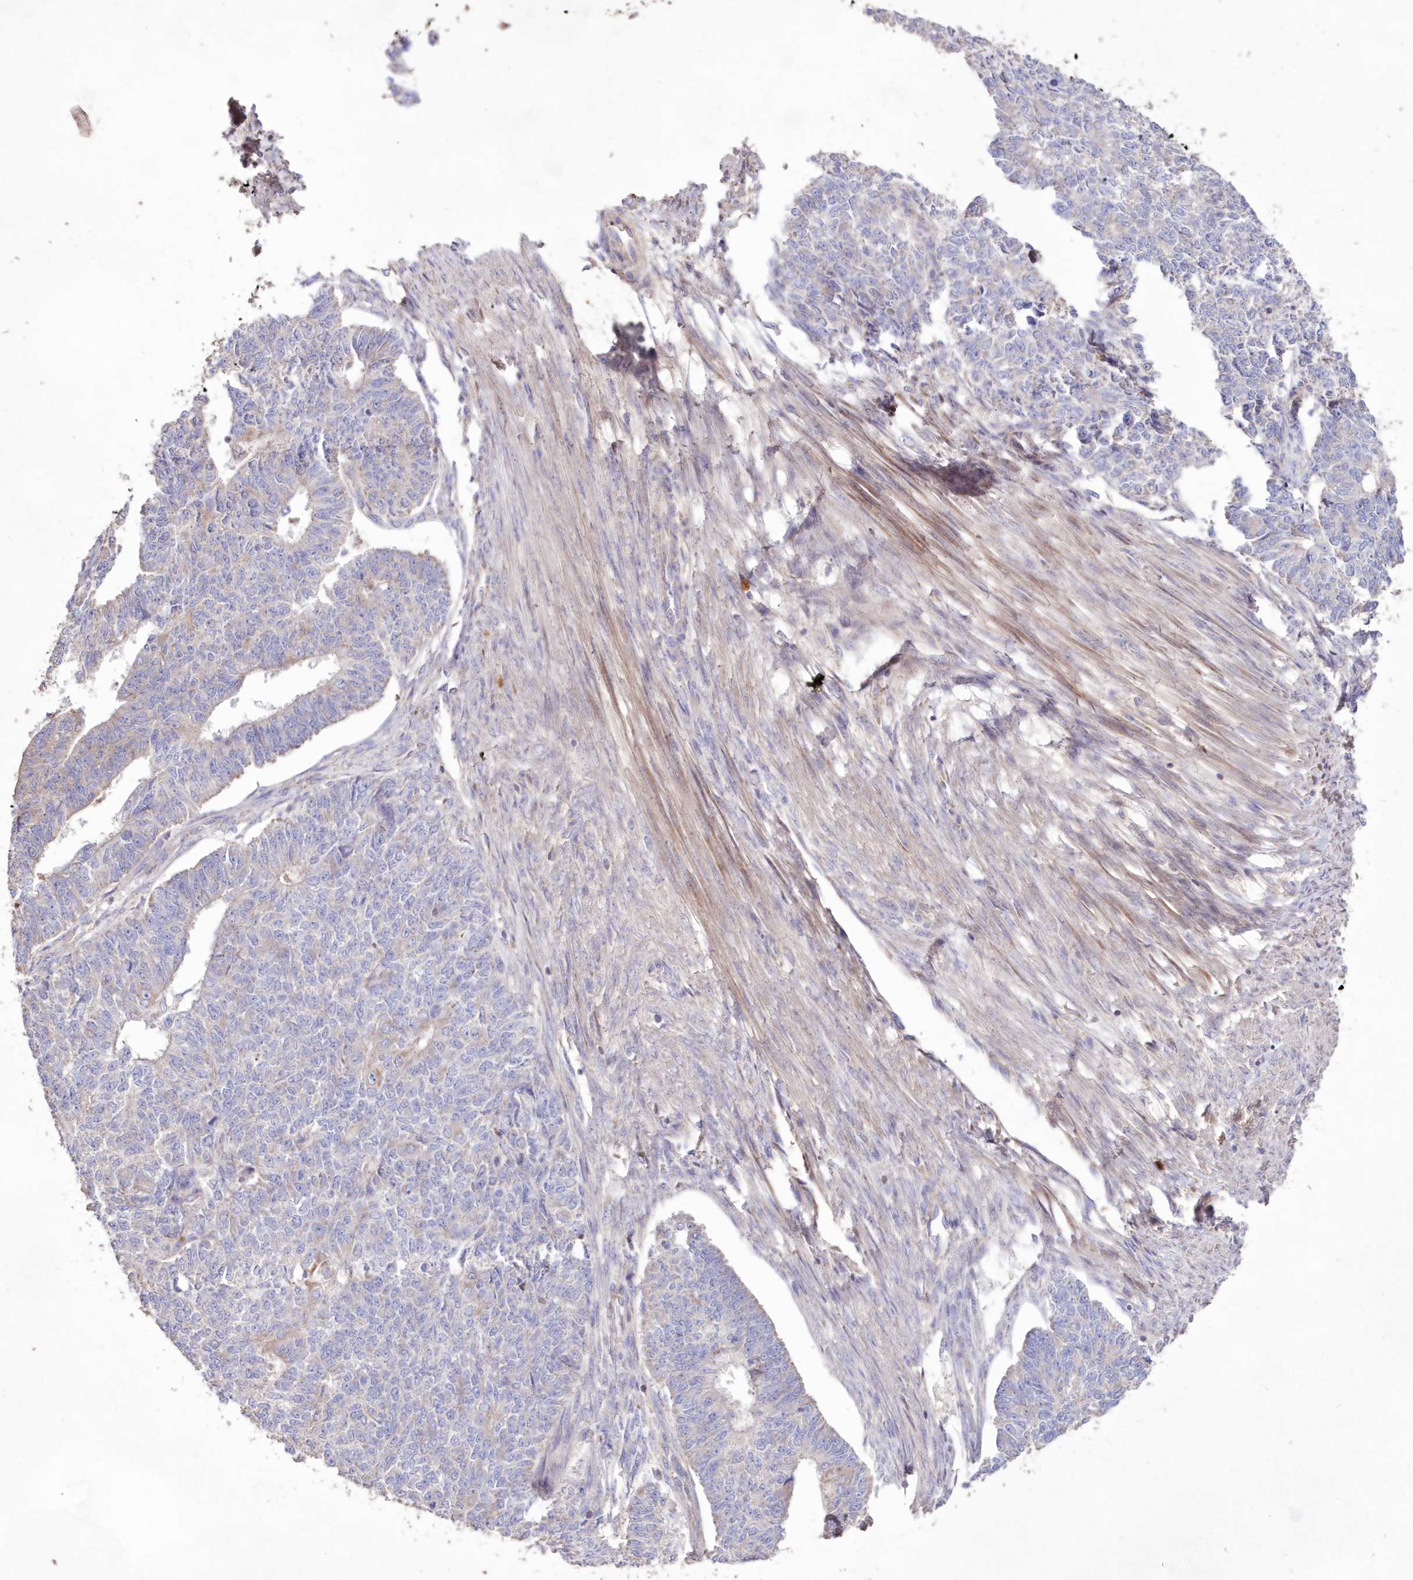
{"staining": {"intensity": "negative", "quantity": "none", "location": "none"}, "tissue": "endometrial cancer", "cell_type": "Tumor cells", "image_type": "cancer", "snomed": [{"axis": "morphology", "description": "Adenocarcinoma, NOS"}, {"axis": "topography", "description": "Endometrium"}], "caption": "Immunohistochemical staining of human endometrial cancer (adenocarcinoma) displays no significant expression in tumor cells.", "gene": "HADHB", "patient": {"sex": "female", "age": 32}}